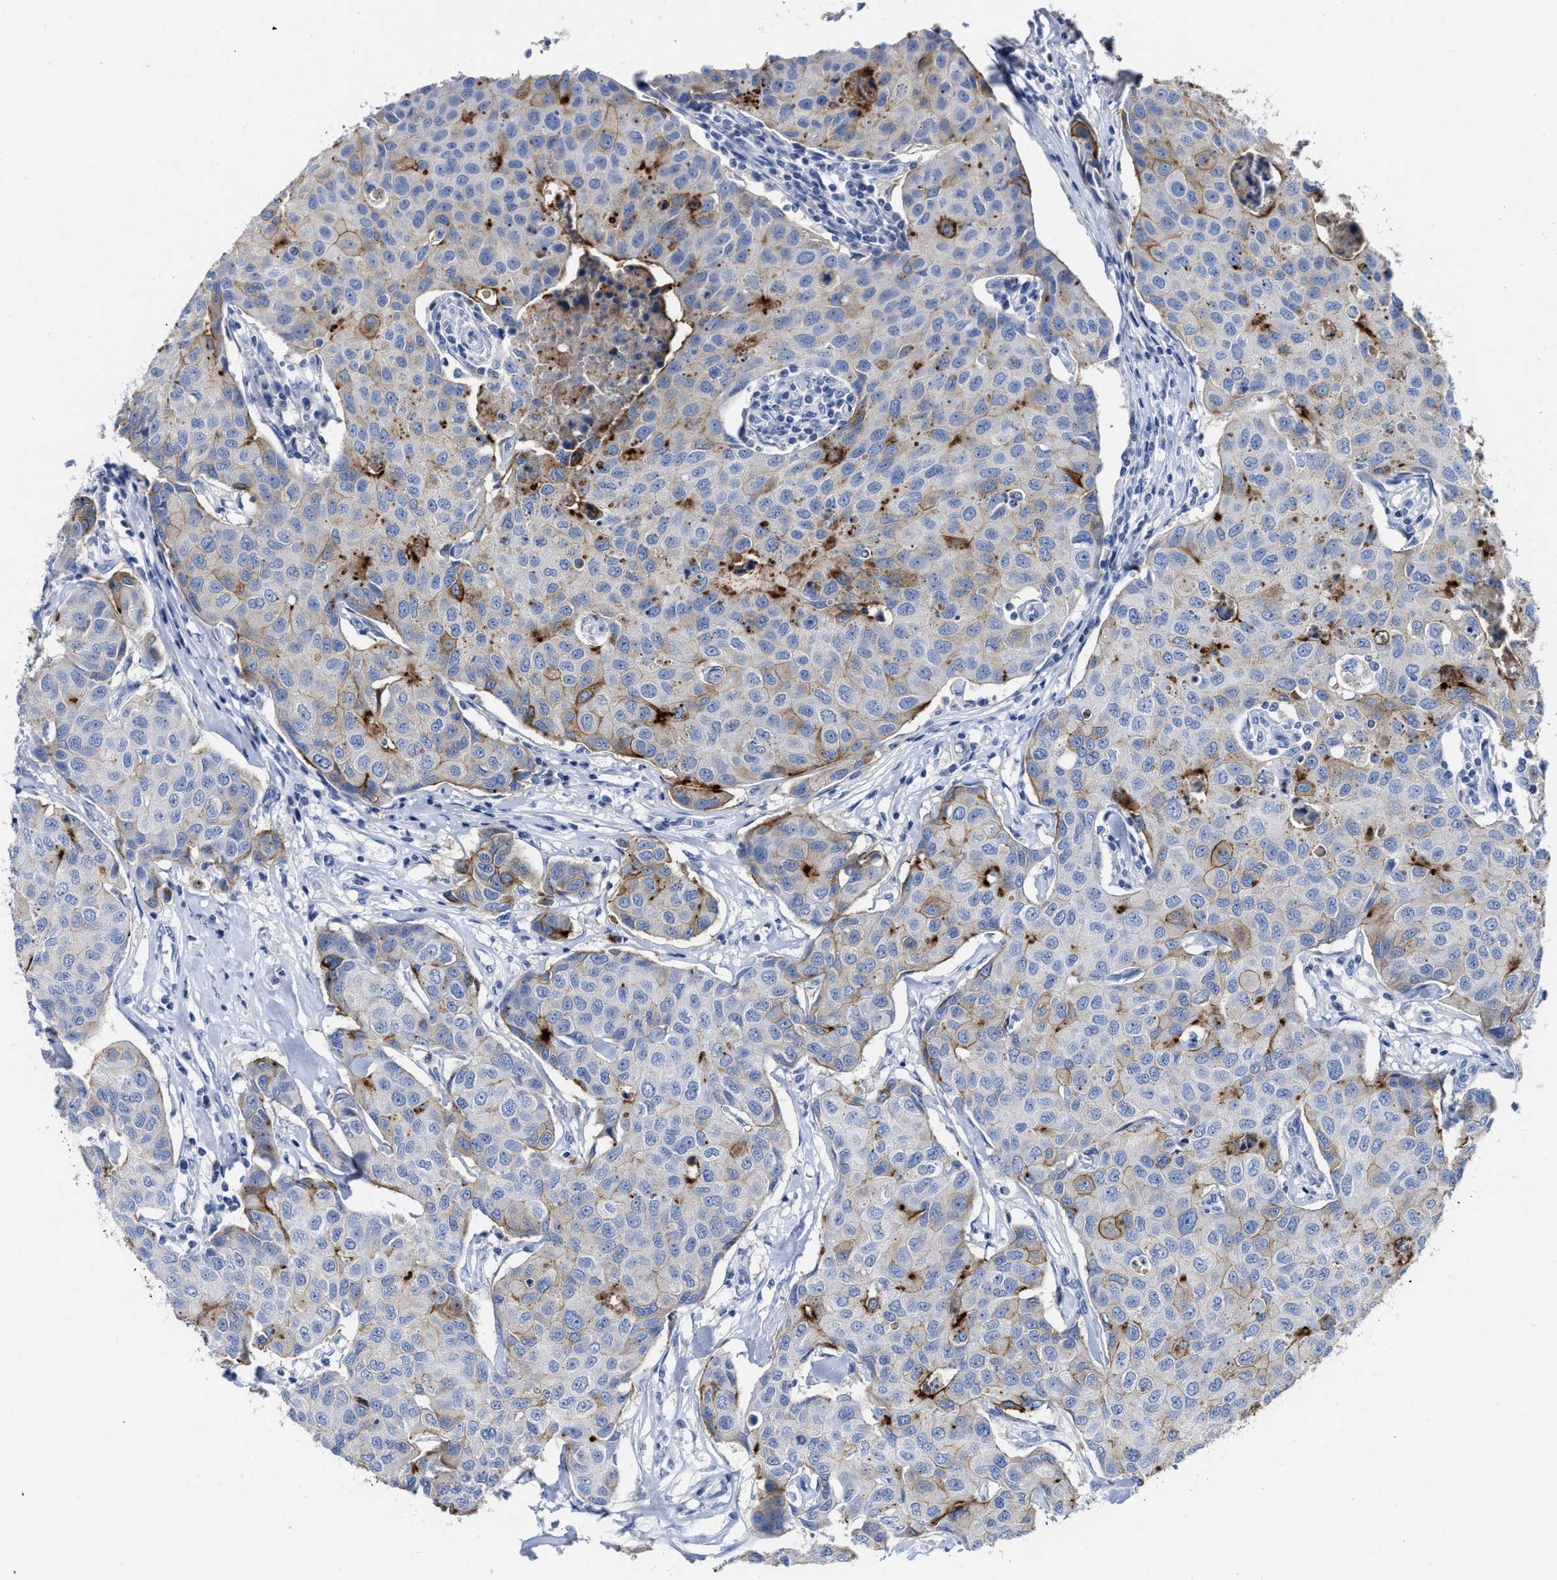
{"staining": {"intensity": "moderate", "quantity": "<25%", "location": "cytoplasmic/membranous"}, "tissue": "breast cancer", "cell_type": "Tumor cells", "image_type": "cancer", "snomed": [{"axis": "morphology", "description": "Duct carcinoma"}, {"axis": "topography", "description": "Breast"}], "caption": "About <25% of tumor cells in human breast cancer (invasive ductal carcinoma) reveal moderate cytoplasmic/membranous protein staining as visualized by brown immunohistochemical staining.", "gene": "CEACAM5", "patient": {"sex": "female", "age": 80}}